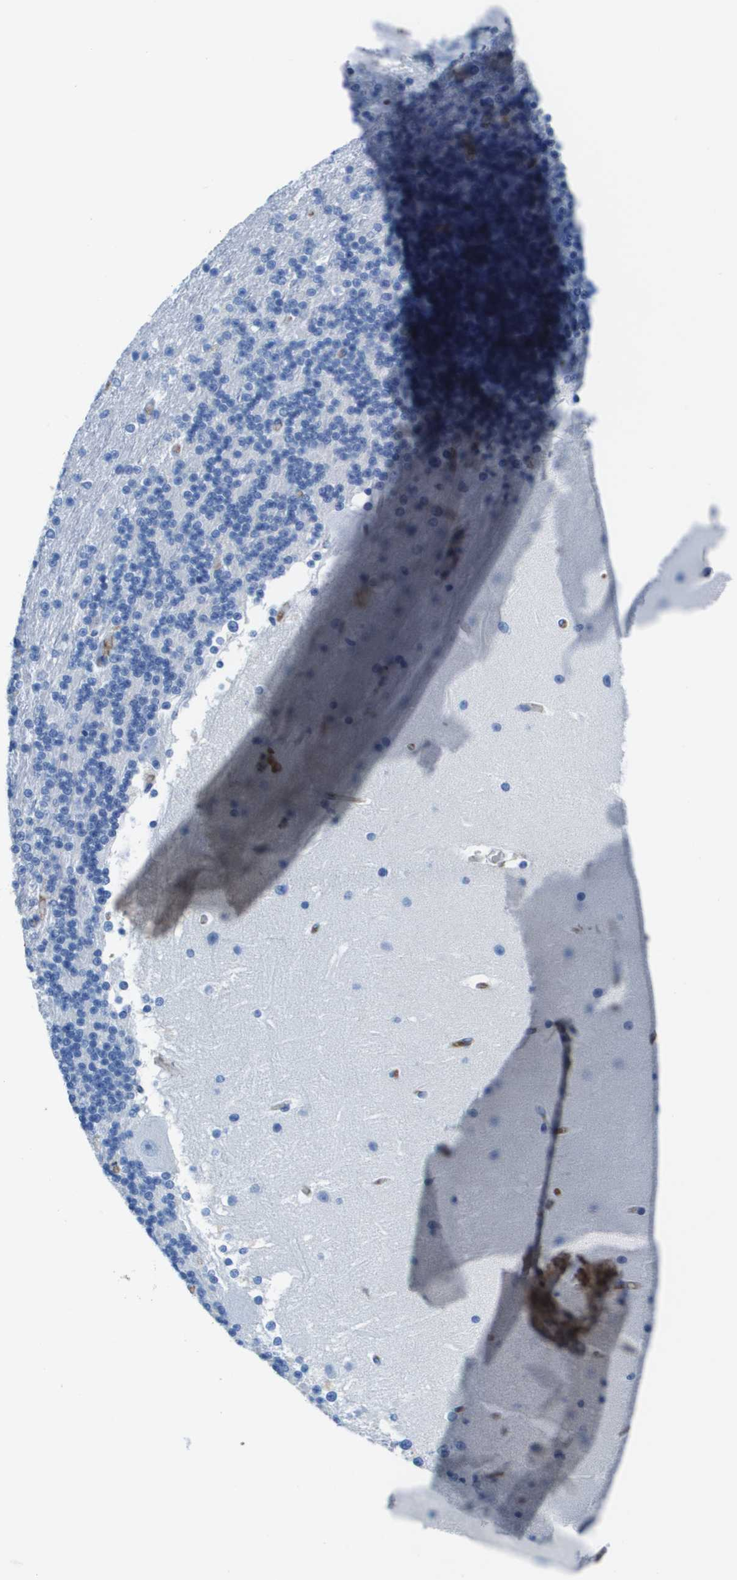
{"staining": {"intensity": "negative", "quantity": "none", "location": "none"}, "tissue": "cerebellum", "cell_type": "Cells in granular layer", "image_type": "normal", "snomed": [{"axis": "morphology", "description": "Normal tissue, NOS"}, {"axis": "topography", "description": "Cerebellum"}], "caption": "DAB (3,3'-diaminobenzidine) immunohistochemical staining of normal cerebellum demonstrates no significant staining in cells in granular layer.", "gene": "VTN", "patient": {"sex": "female", "age": 19}}